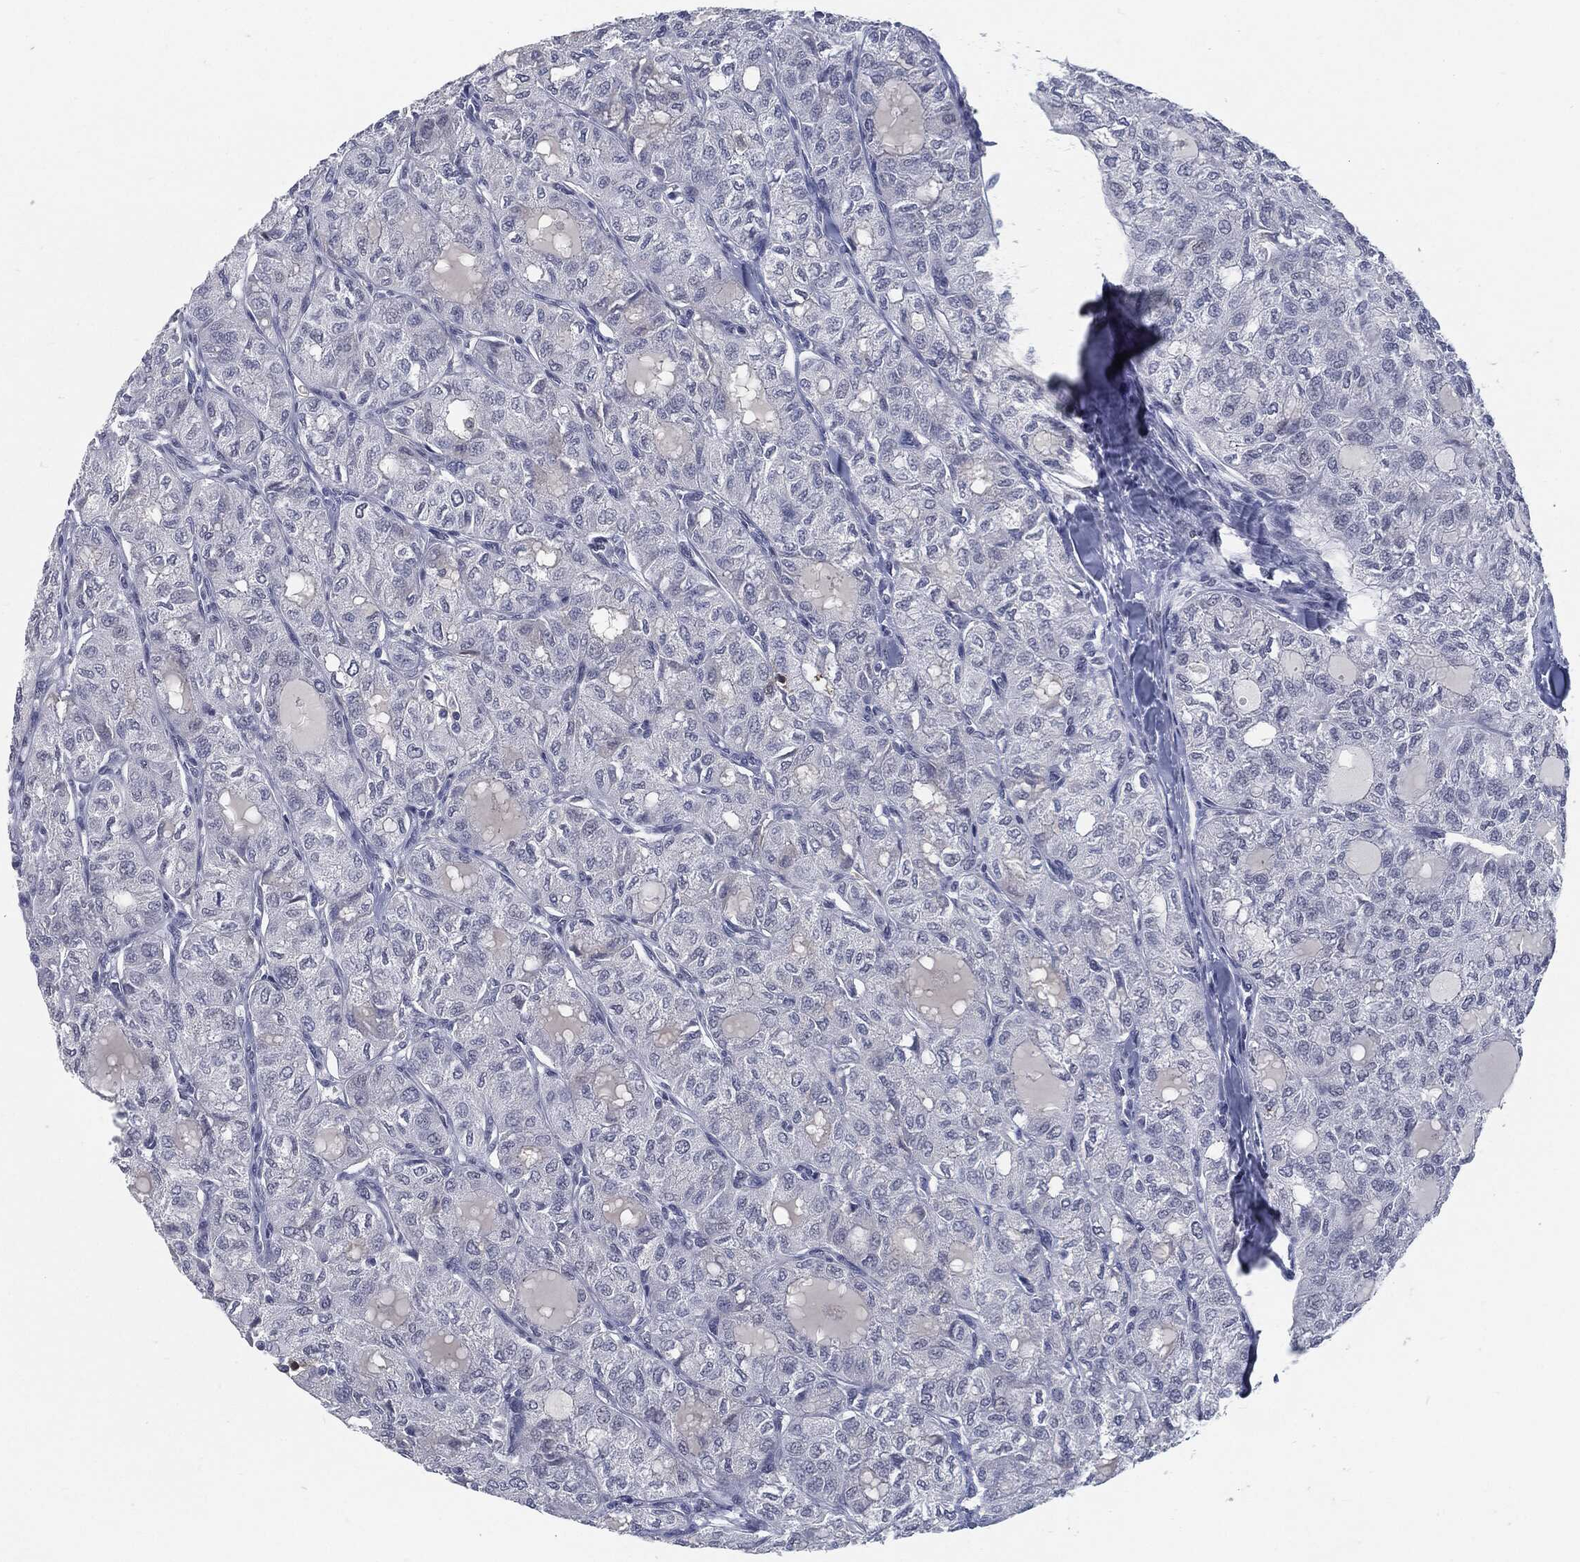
{"staining": {"intensity": "negative", "quantity": "none", "location": "none"}, "tissue": "thyroid cancer", "cell_type": "Tumor cells", "image_type": "cancer", "snomed": [{"axis": "morphology", "description": "Follicular adenoma carcinoma, NOS"}, {"axis": "topography", "description": "Thyroid gland"}], "caption": "High magnification brightfield microscopy of thyroid cancer (follicular adenoma carcinoma) stained with DAB (3,3'-diaminobenzidine) (brown) and counterstained with hematoxylin (blue): tumor cells show no significant expression.", "gene": "PROM1", "patient": {"sex": "male", "age": 75}}